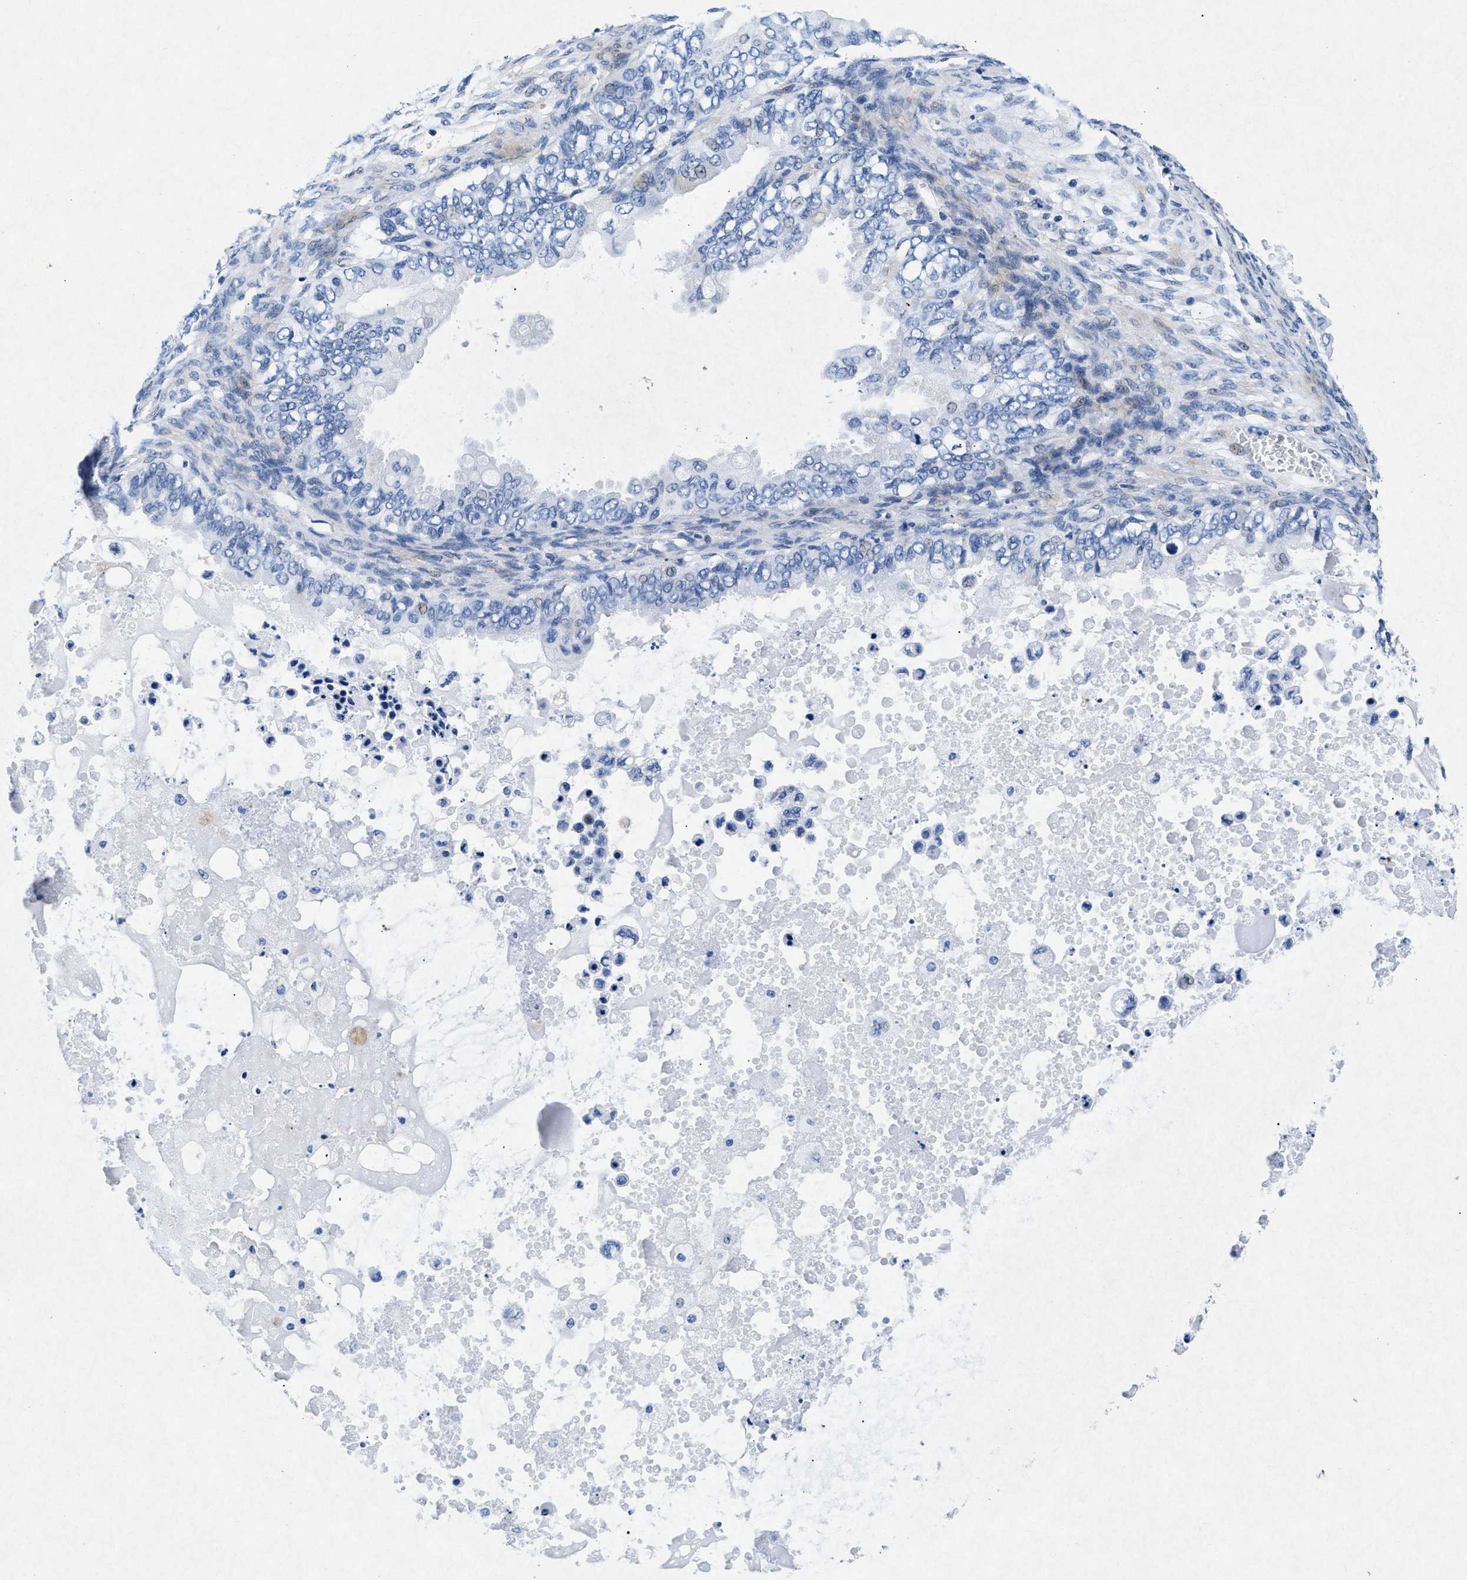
{"staining": {"intensity": "negative", "quantity": "none", "location": "none"}, "tissue": "ovarian cancer", "cell_type": "Tumor cells", "image_type": "cancer", "snomed": [{"axis": "morphology", "description": "Cystadenocarcinoma, mucinous, NOS"}, {"axis": "topography", "description": "Ovary"}], "caption": "This is an IHC histopathology image of ovarian mucinous cystadenocarcinoma. There is no positivity in tumor cells.", "gene": "MAP6", "patient": {"sex": "female", "age": 80}}